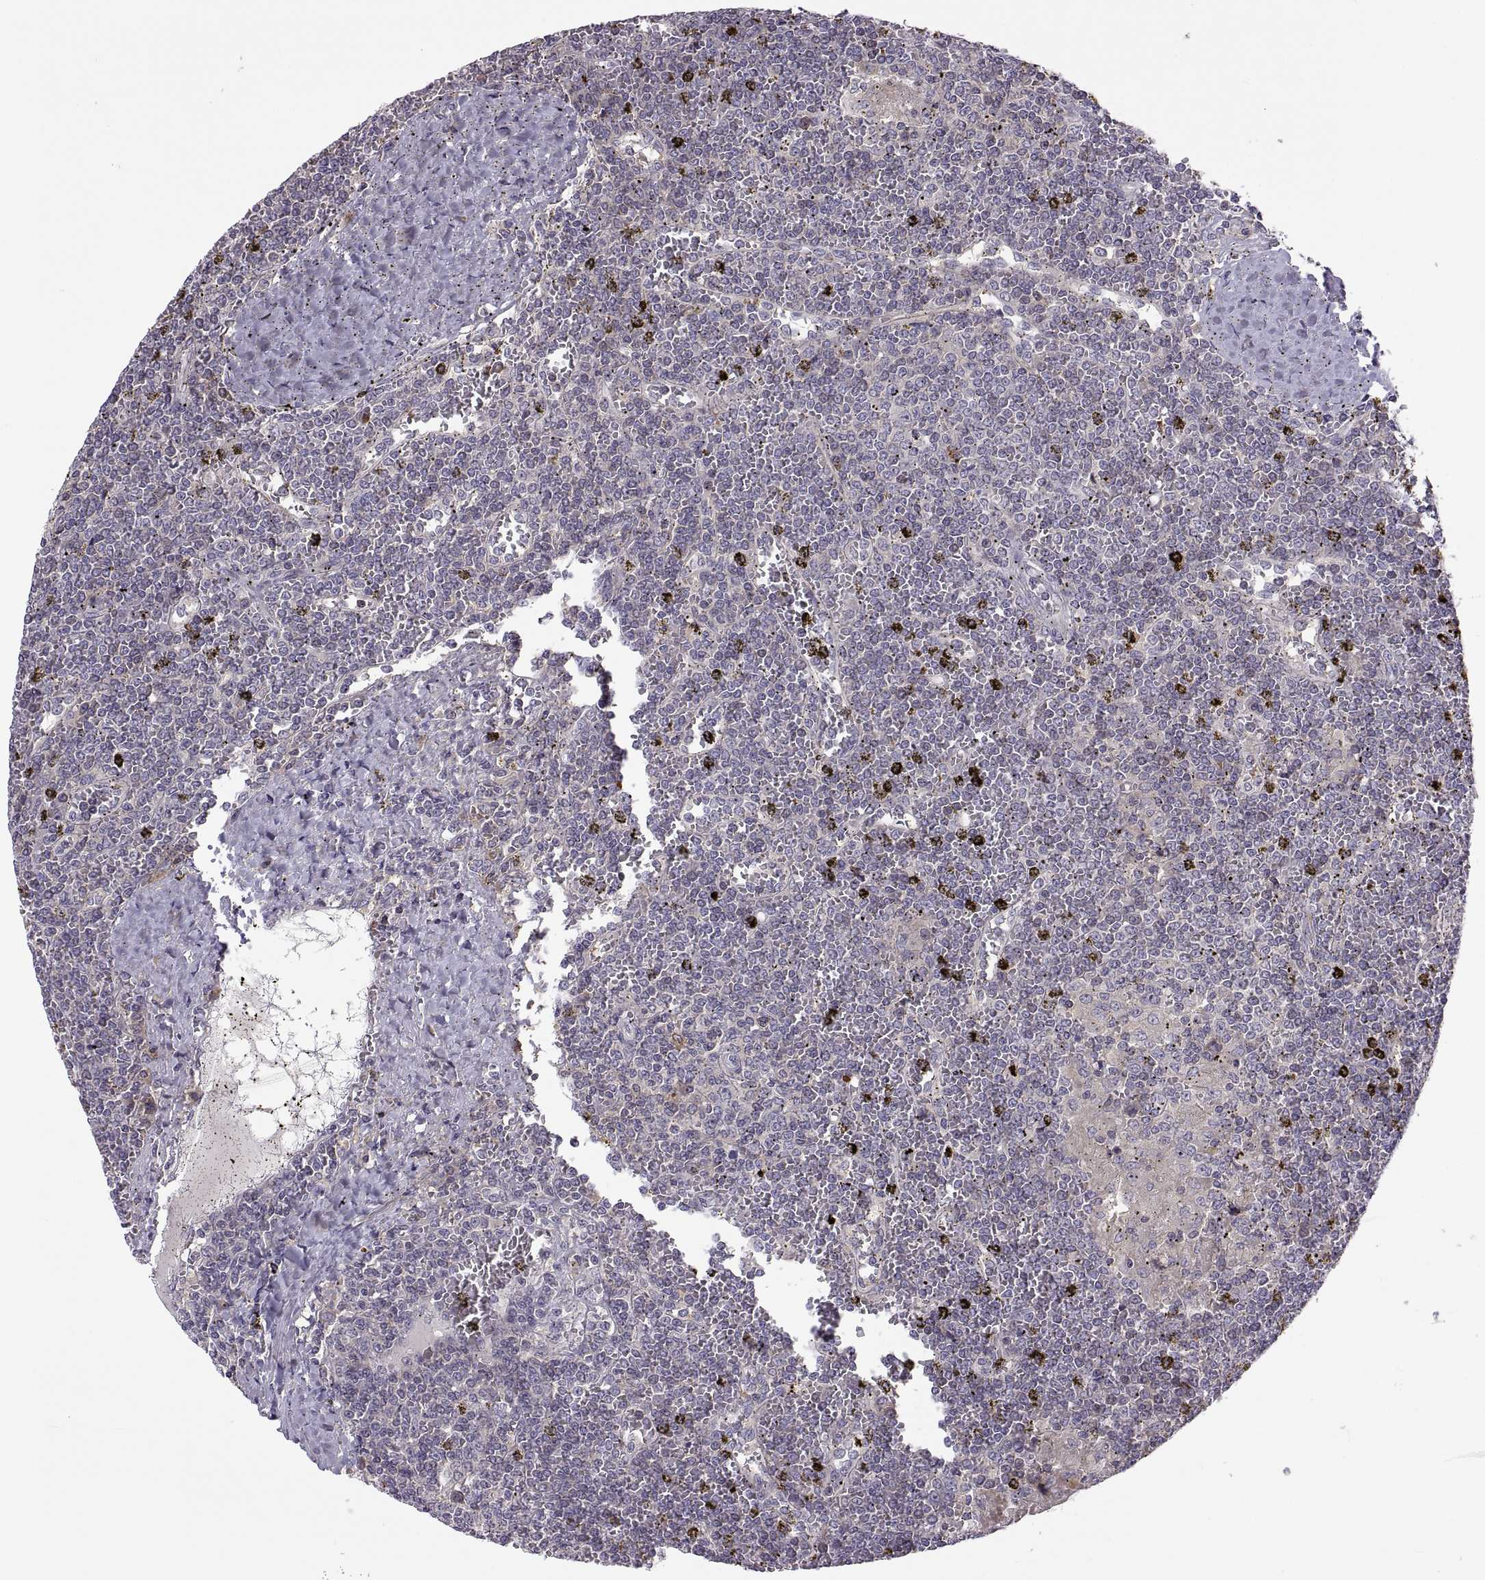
{"staining": {"intensity": "negative", "quantity": "none", "location": "none"}, "tissue": "lymphoma", "cell_type": "Tumor cells", "image_type": "cancer", "snomed": [{"axis": "morphology", "description": "Malignant lymphoma, non-Hodgkin's type, Low grade"}, {"axis": "topography", "description": "Spleen"}], "caption": "Immunohistochemistry of low-grade malignant lymphoma, non-Hodgkin's type exhibits no expression in tumor cells.", "gene": "SPATA32", "patient": {"sex": "female", "age": 19}}